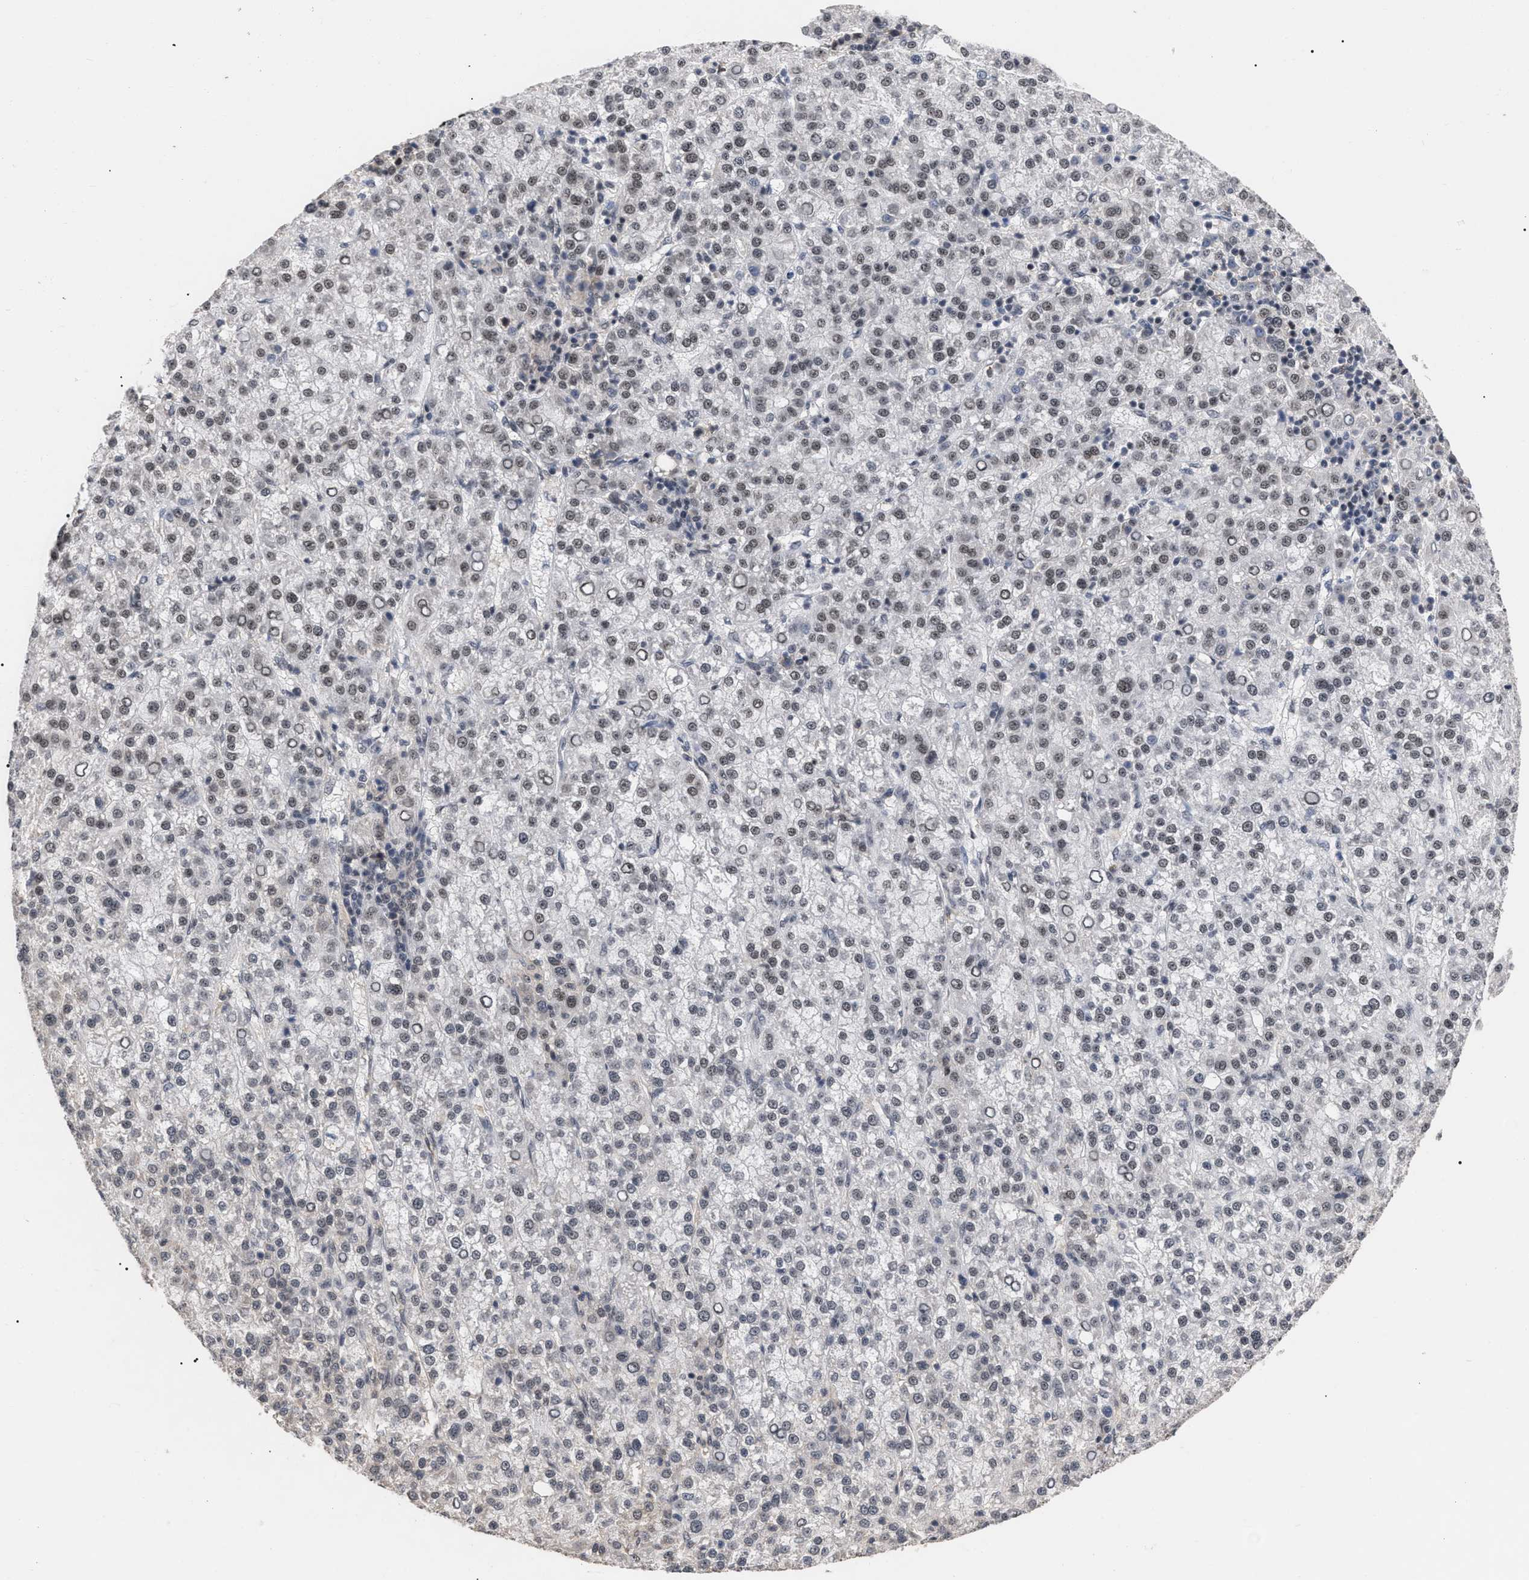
{"staining": {"intensity": "weak", "quantity": ">75%", "location": "nuclear"}, "tissue": "liver cancer", "cell_type": "Tumor cells", "image_type": "cancer", "snomed": [{"axis": "morphology", "description": "Carcinoma, Hepatocellular, NOS"}, {"axis": "topography", "description": "Liver"}], "caption": "Tumor cells display weak nuclear expression in approximately >75% of cells in liver cancer.", "gene": "JAZF1", "patient": {"sex": "female", "age": 58}}